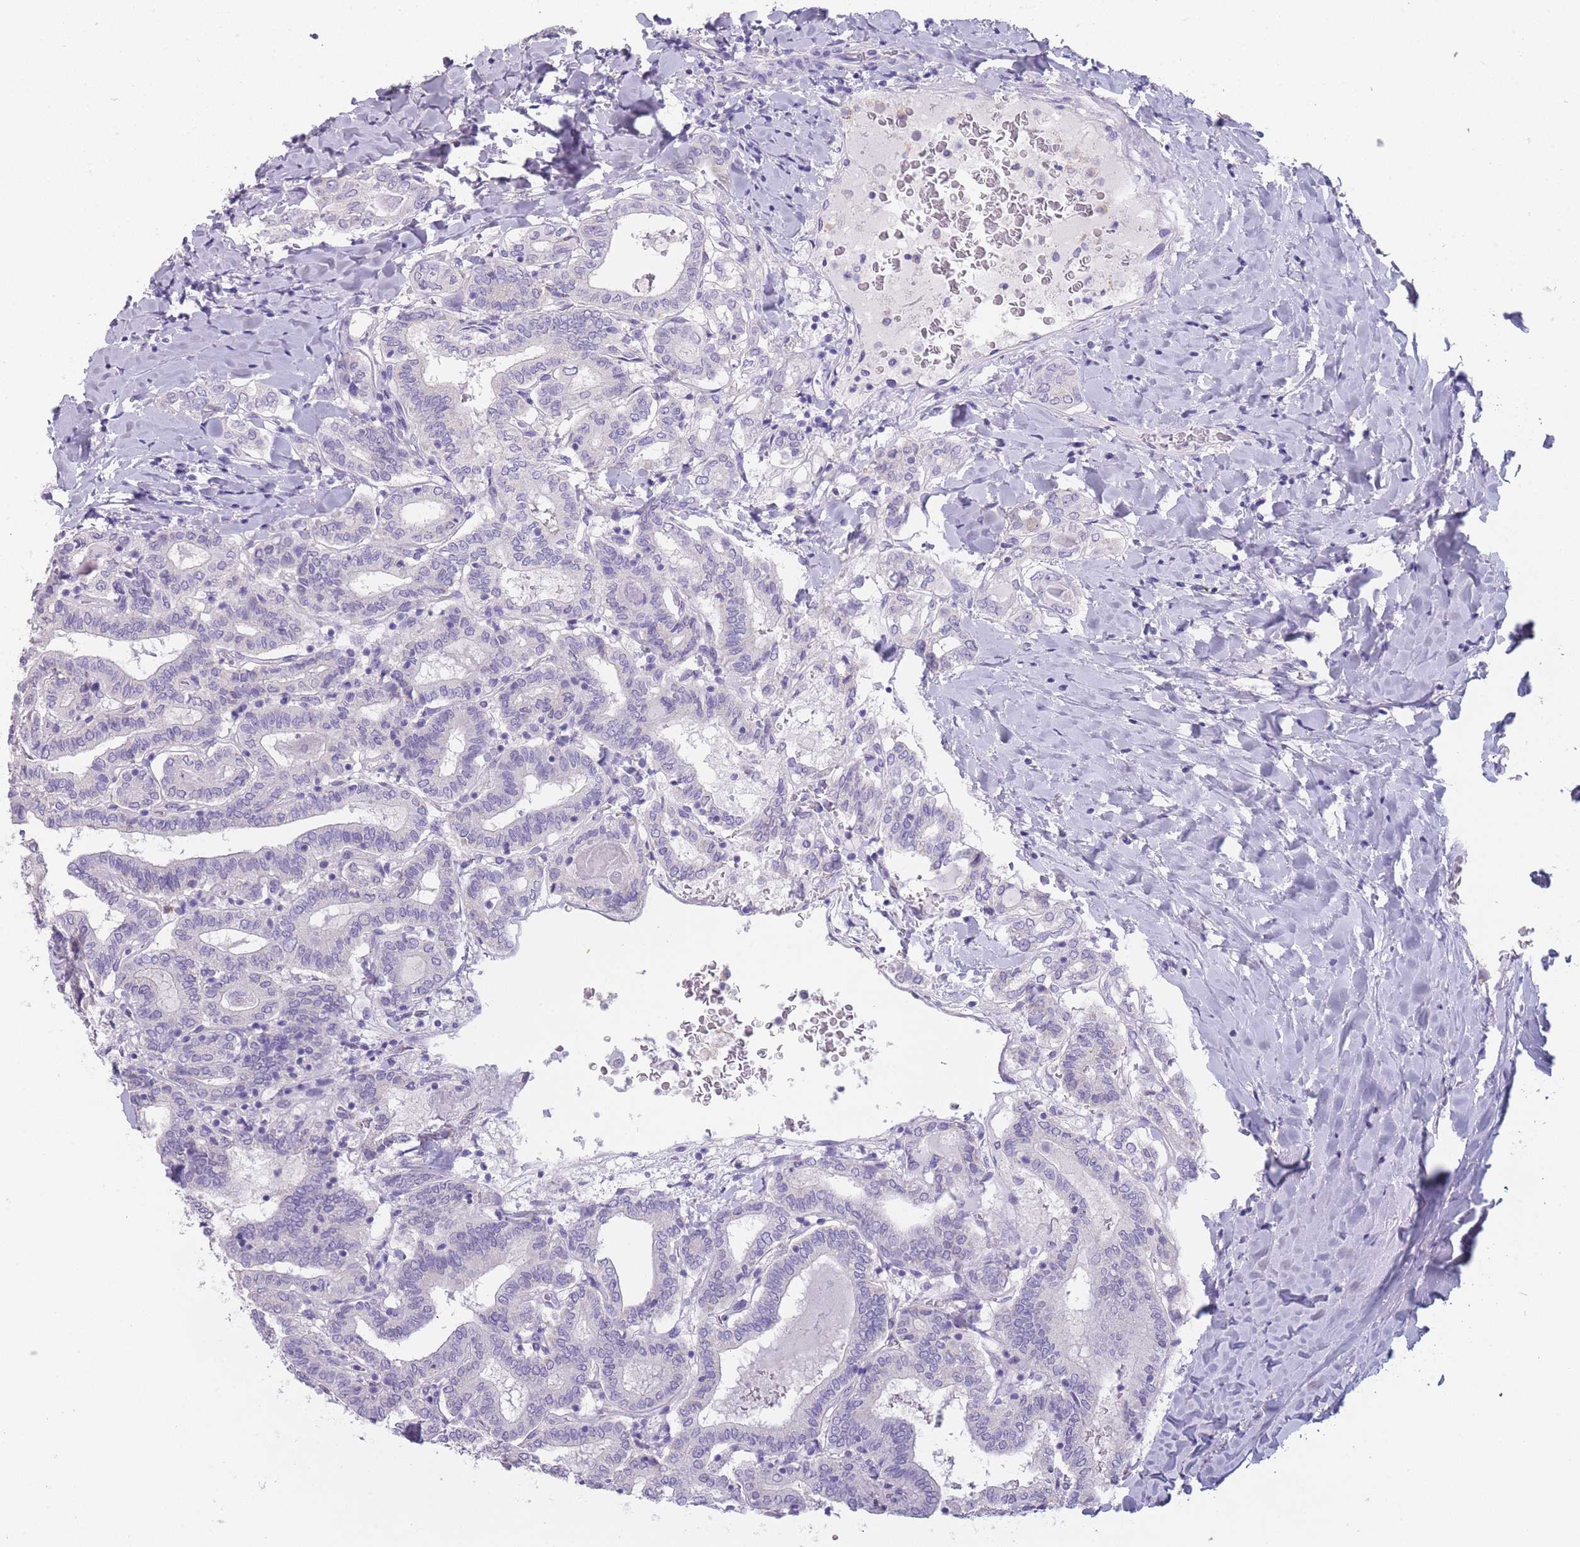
{"staining": {"intensity": "negative", "quantity": "none", "location": "none"}, "tissue": "thyroid cancer", "cell_type": "Tumor cells", "image_type": "cancer", "snomed": [{"axis": "morphology", "description": "Papillary adenocarcinoma, NOS"}, {"axis": "topography", "description": "Thyroid gland"}], "caption": "Immunohistochemical staining of human thyroid papillary adenocarcinoma exhibits no significant positivity in tumor cells.", "gene": "ZNF627", "patient": {"sex": "female", "age": 72}}